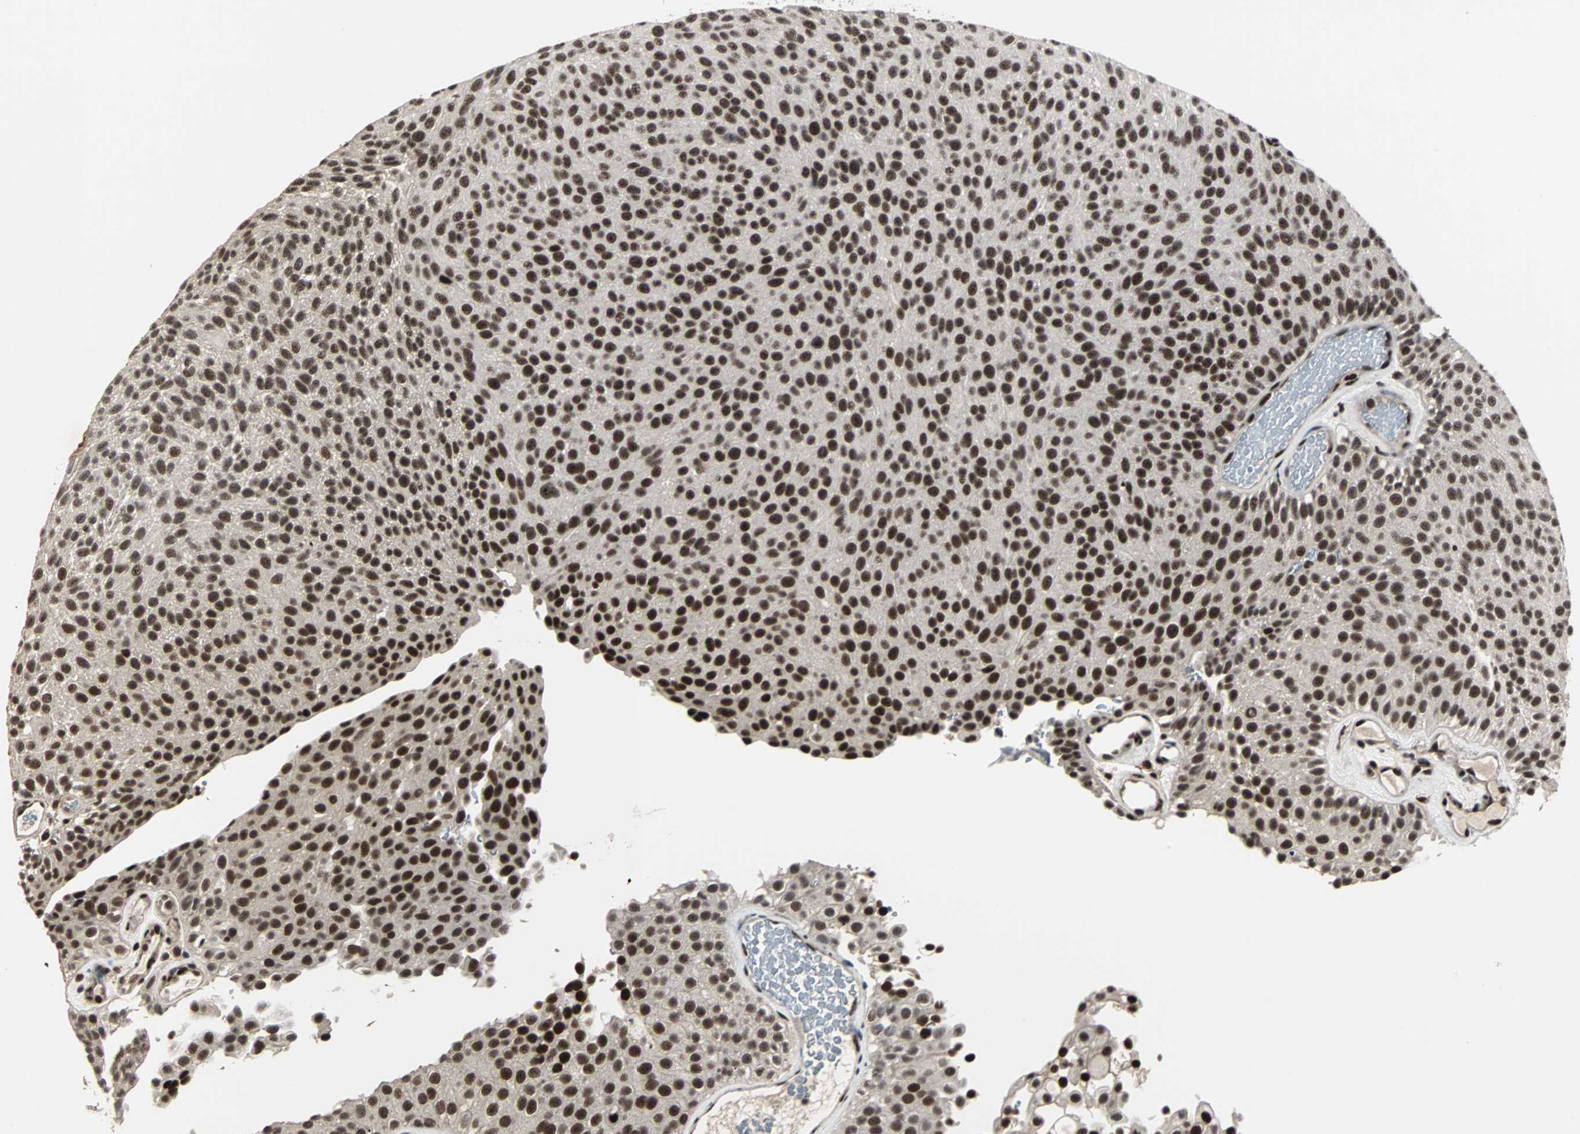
{"staining": {"intensity": "strong", "quantity": ">75%", "location": "nuclear"}, "tissue": "urothelial cancer", "cell_type": "Tumor cells", "image_type": "cancer", "snomed": [{"axis": "morphology", "description": "Urothelial carcinoma, Low grade"}, {"axis": "topography", "description": "Urinary bladder"}], "caption": "A brown stain labels strong nuclear expression of a protein in urothelial carcinoma (low-grade) tumor cells.", "gene": "MKX", "patient": {"sex": "male", "age": 78}}